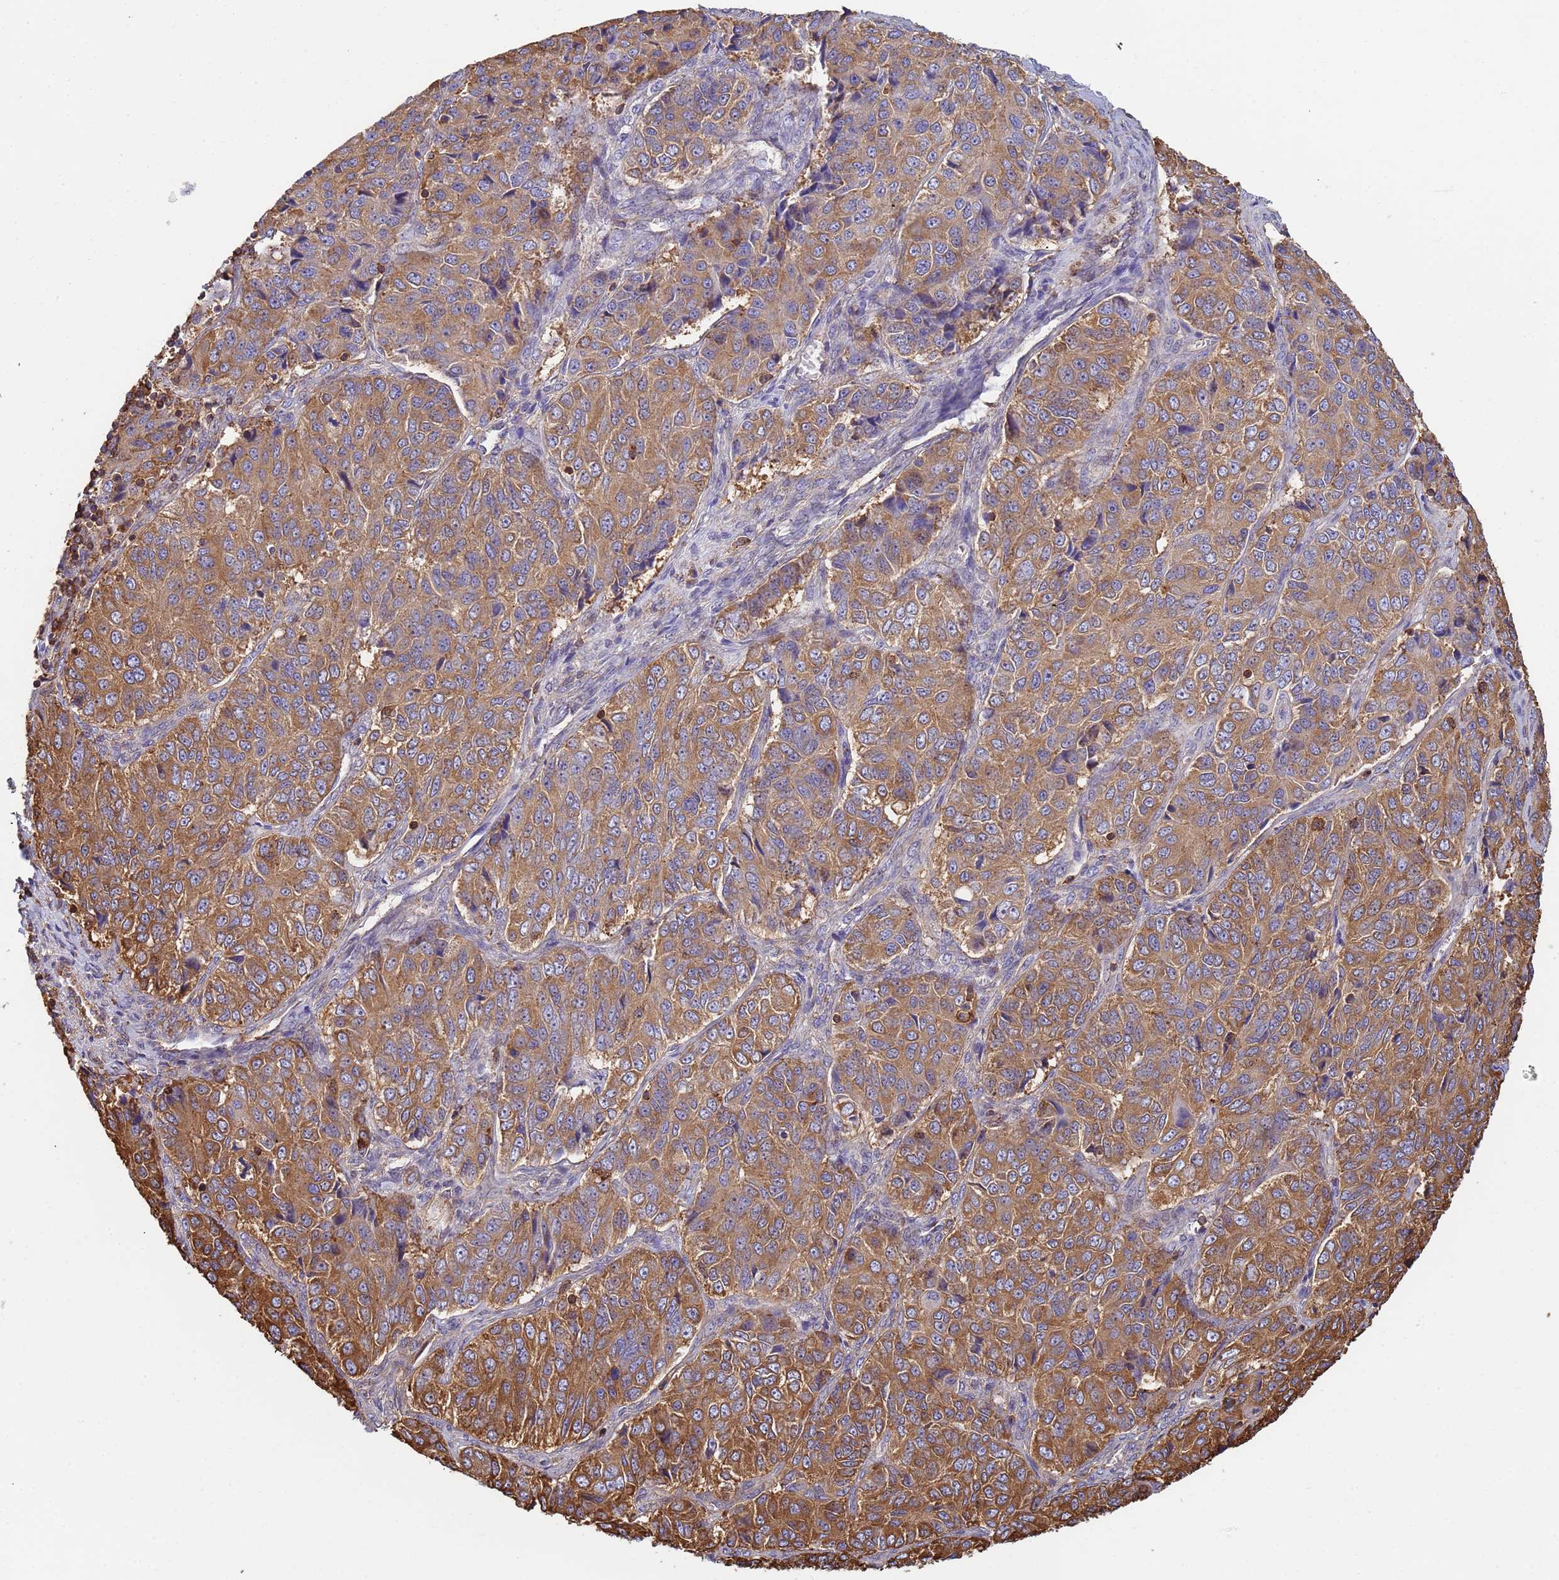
{"staining": {"intensity": "moderate", "quantity": ">75%", "location": "cytoplasmic/membranous"}, "tissue": "ovarian cancer", "cell_type": "Tumor cells", "image_type": "cancer", "snomed": [{"axis": "morphology", "description": "Carcinoma, endometroid"}, {"axis": "topography", "description": "Ovary"}], "caption": "DAB immunohistochemical staining of human ovarian endometroid carcinoma displays moderate cytoplasmic/membranous protein expression in about >75% of tumor cells.", "gene": "ZNG1B", "patient": {"sex": "female", "age": 51}}